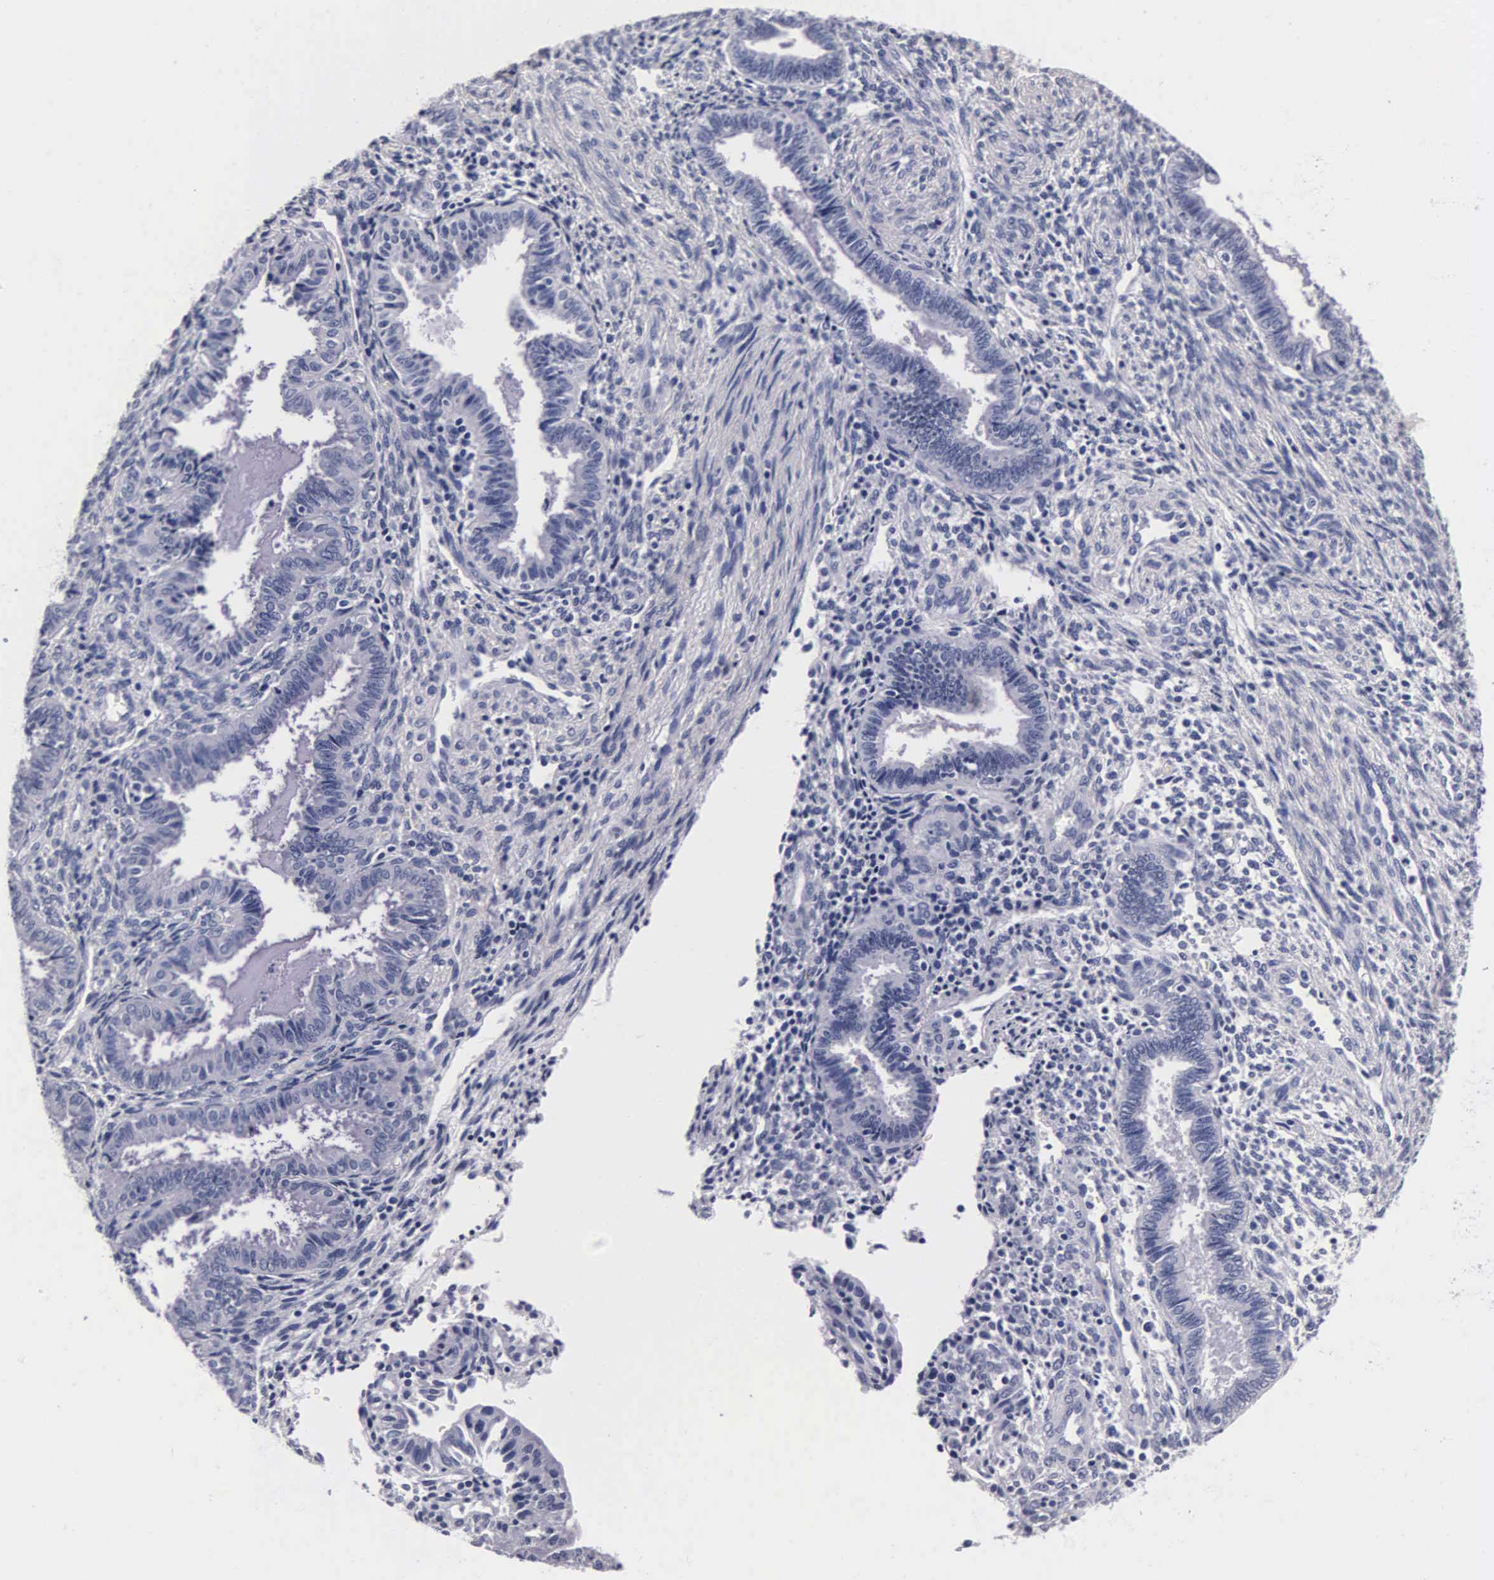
{"staining": {"intensity": "negative", "quantity": "none", "location": "none"}, "tissue": "endometrium", "cell_type": "Cells in endometrial stroma", "image_type": "normal", "snomed": [{"axis": "morphology", "description": "Normal tissue, NOS"}, {"axis": "topography", "description": "Endometrium"}], "caption": "Immunohistochemical staining of benign human endometrium demonstrates no significant positivity in cells in endometrial stroma. (DAB (3,3'-diaminobenzidine) immunohistochemistry with hematoxylin counter stain).", "gene": "INS", "patient": {"sex": "female", "age": 36}}